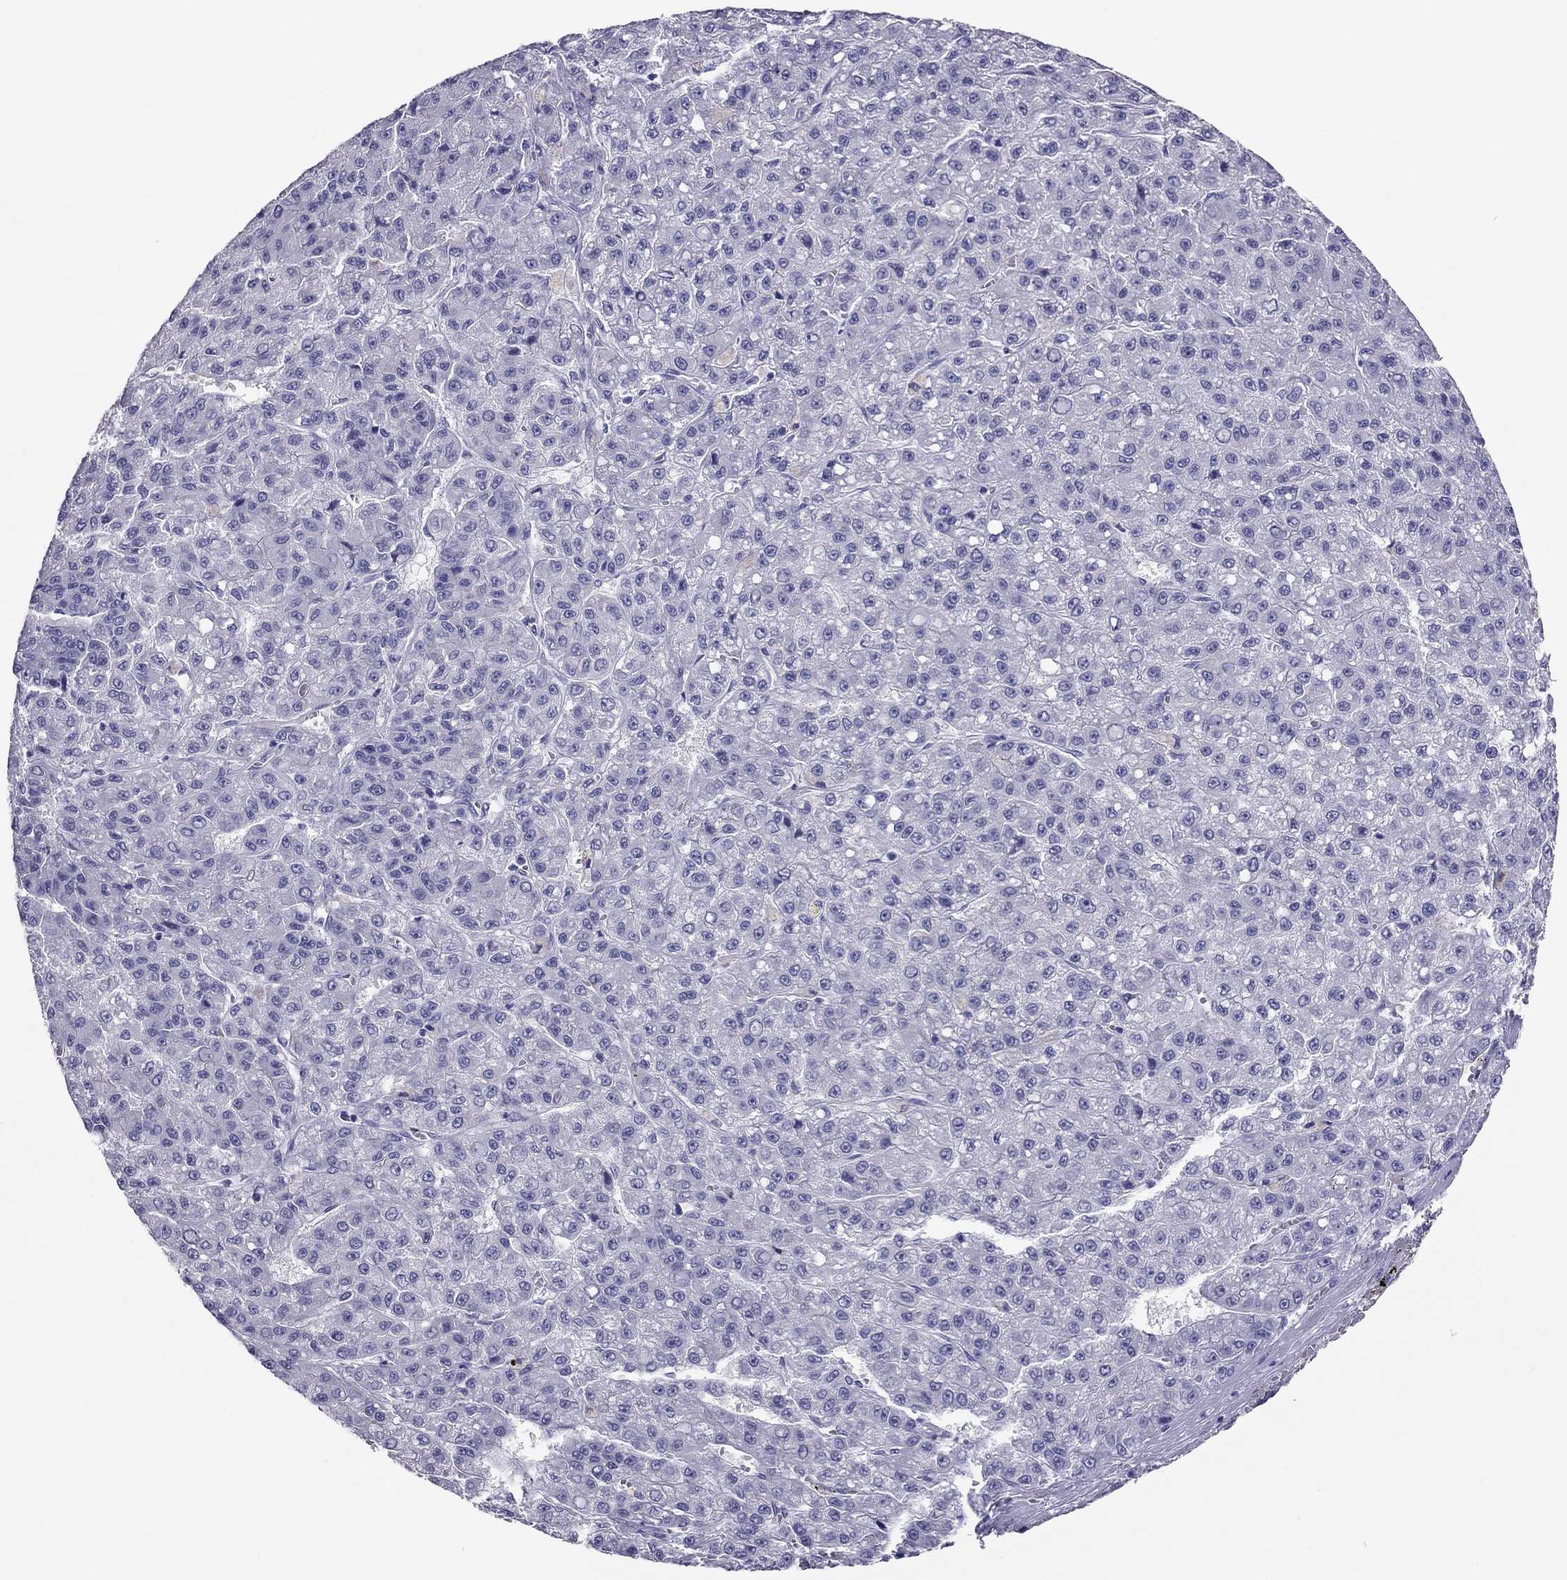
{"staining": {"intensity": "negative", "quantity": "none", "location": "none"}, "tissue": "liver cancer", "cell_type": "Tumor cells", "image_type": "cancer", "snomed": [{"axis": "morphology", "description": "Carcinoma, Hepatocellular, NOS"}, {"axis": "topography", "description": "Liver"}], "caption": "This is an IHC micrograph of human liver cancer (hepatocellular carcinoma). There is no staining in tumor cells.", "gene": "PSMB11", "patient": {"sex": "male", "age": 70}}